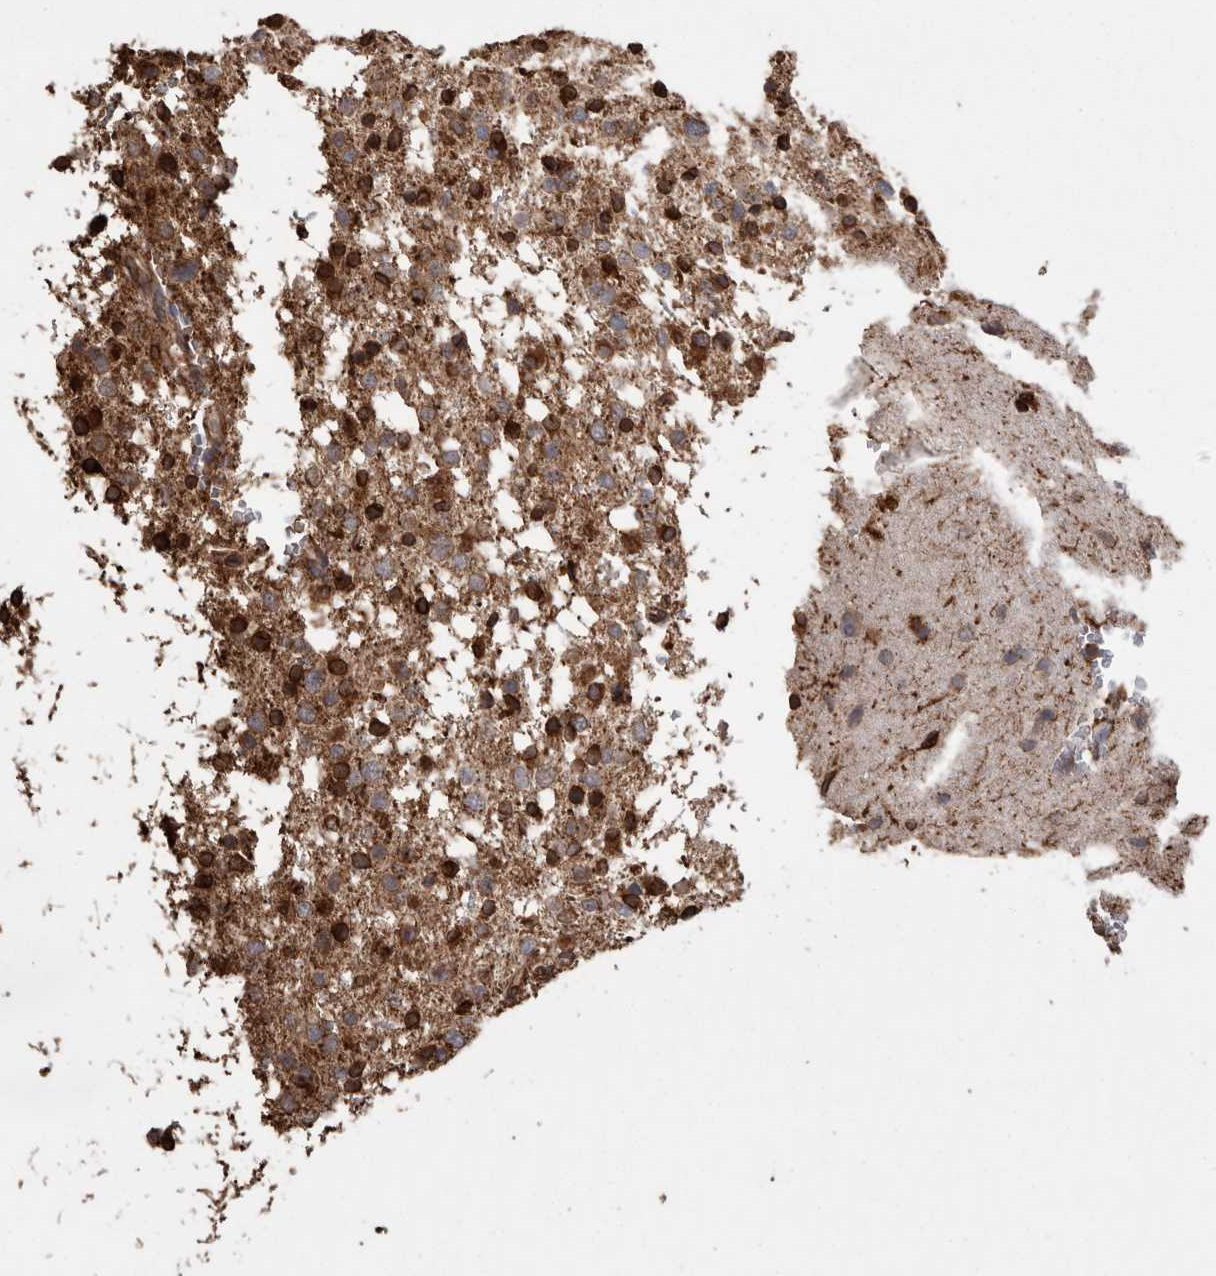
{"staining": {"intensity": "strong", "quantity": "25%-75%", "location": "cytoplasmic/membranous"}, "tissue": "glioma", "cell_type": "Tumor cells", "image_type": "cancer", "snomed": [{"axis": "morphology", "description": "Glioma, malignant, Low grade"}, {"axis": "topography", "description": "Brain"}], "caption": "Low-grade glioma (malignant) stained for a protein exhibits strong cytoplasmic/membranous positivity in tumor cells. Immunohistochemistry (ihc) stains the protein in brown and the nuclei are stained blue.", "gene": "PON2", "patient": {"sex": "female", "age": 37}}